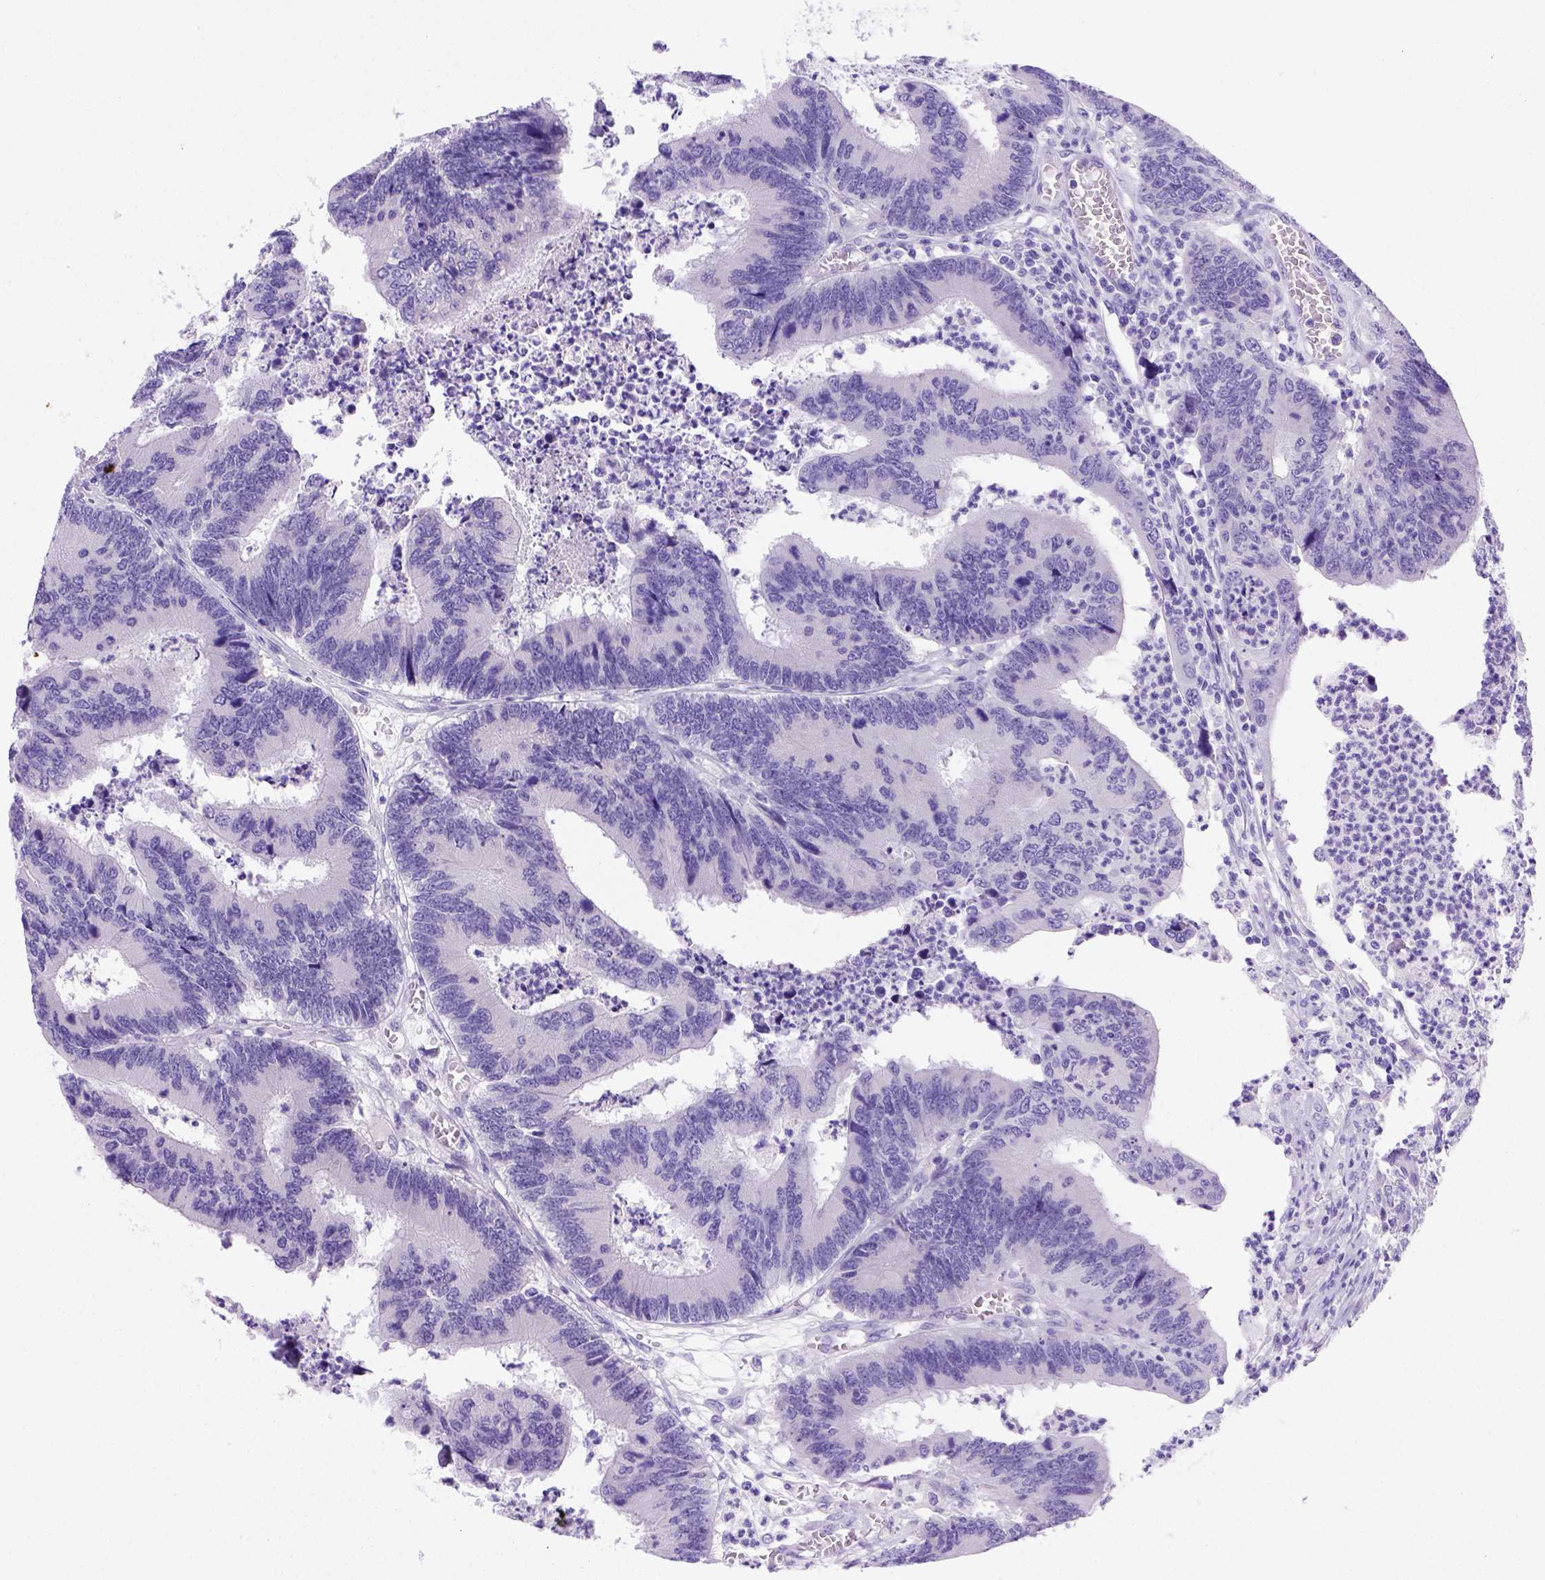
{"staining": {"intensity": "negative", "quantity": "none", "location": "none"}, "tissue": "colorectal cancer", "cell_type": "Tumor cells", "image_type": "cancer", "snomed": [{"axis": "morphology", "description": "Adenocarcinoma, NOS"}, {"axis": "topography", "description": "Colon"}], "caption": "This is an IHC micrograph of colorectal cancer (adenocarcinoma). There is no expression in tumor cells.", "gene": "FOXI1", "patient": {"sex": "female", "age": 67}}